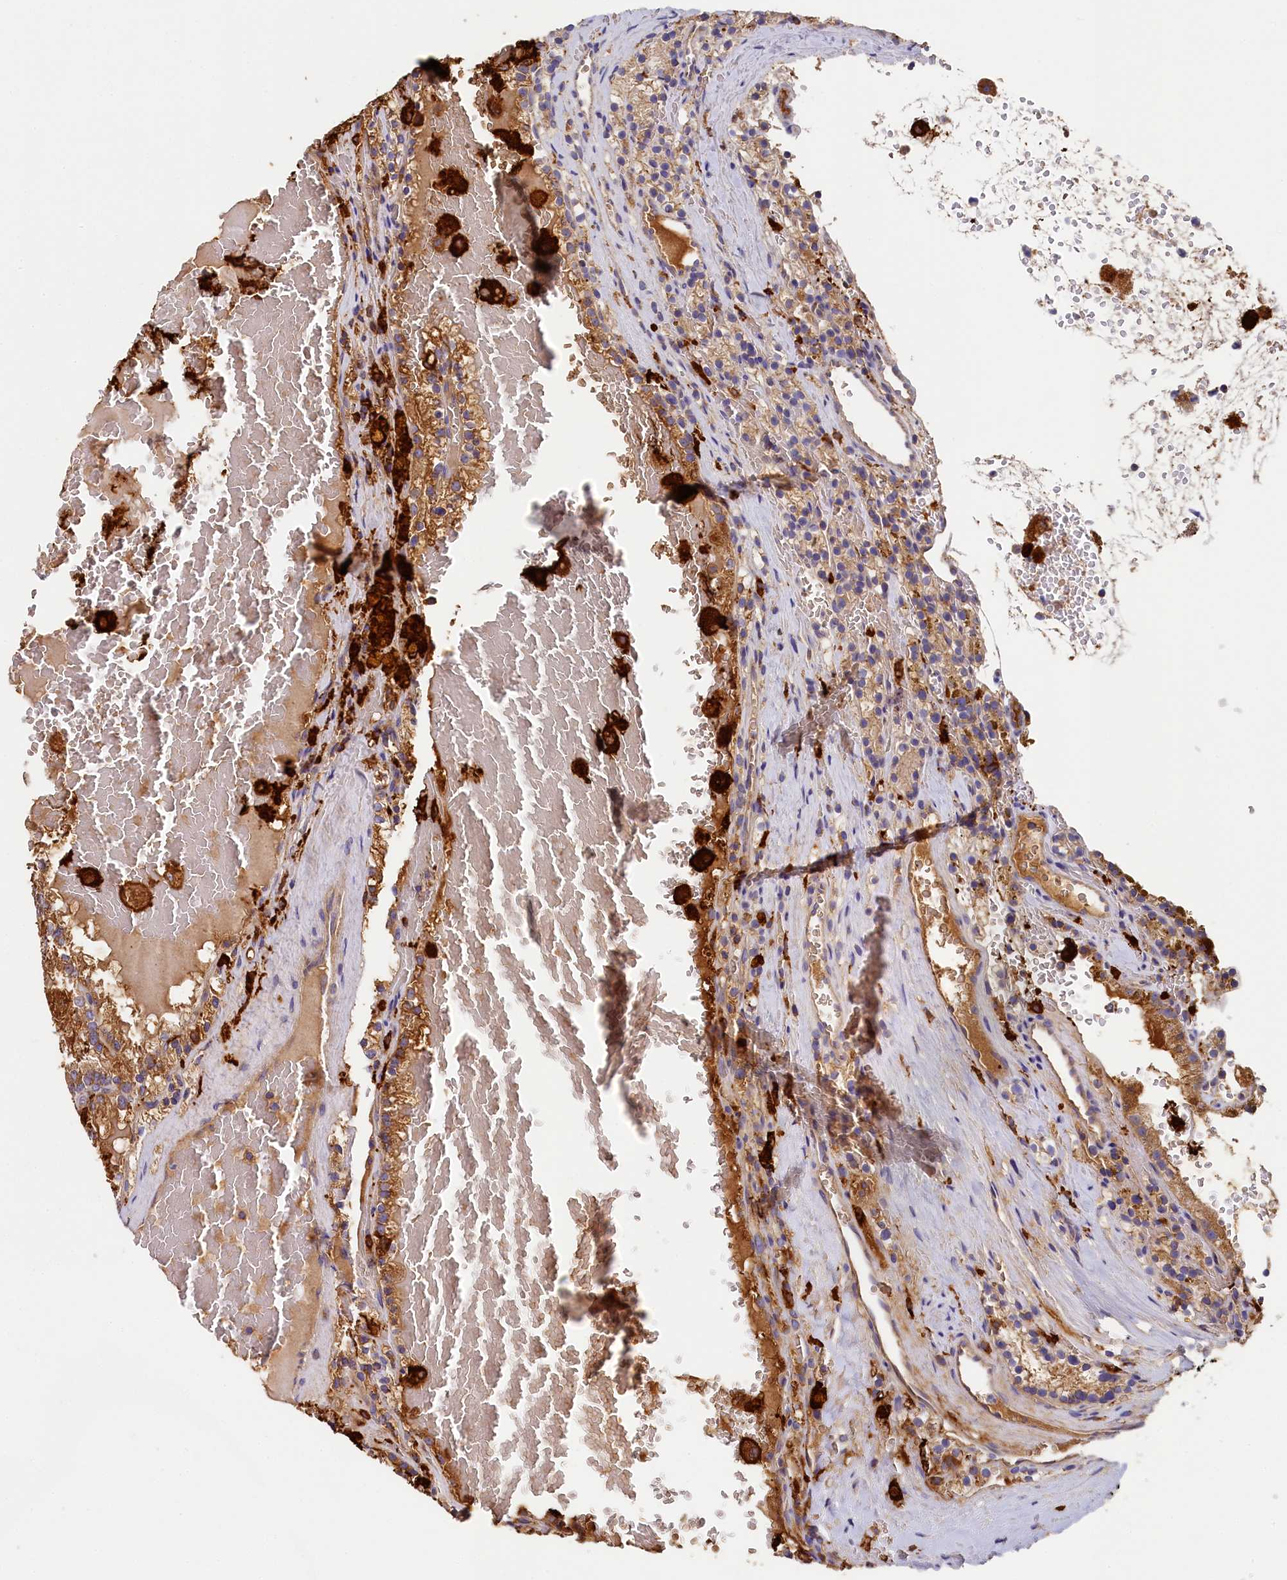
{"staining": {"intensity": "moderate", "quantity": ">75%", "location": "cytoplasmic/membranous"}, "tissue": "renal cancer", "cell_type": "Tumor cells", "image_type": "cancer", "snomed": [{"axis": "morphology", "description": "Adenocarcinoma, NOS"}, {"axis": "topography", "description": "Kidney"}], "caption": "Adenocarcinoma (renal) was stained to show a protein in brown. There is medium levels of moderate cytoplasmic/membranous staining in approximately >75% of tumor cells.", "gene": "SEC31B", "patient": {"sex": "female", "age": 56}}